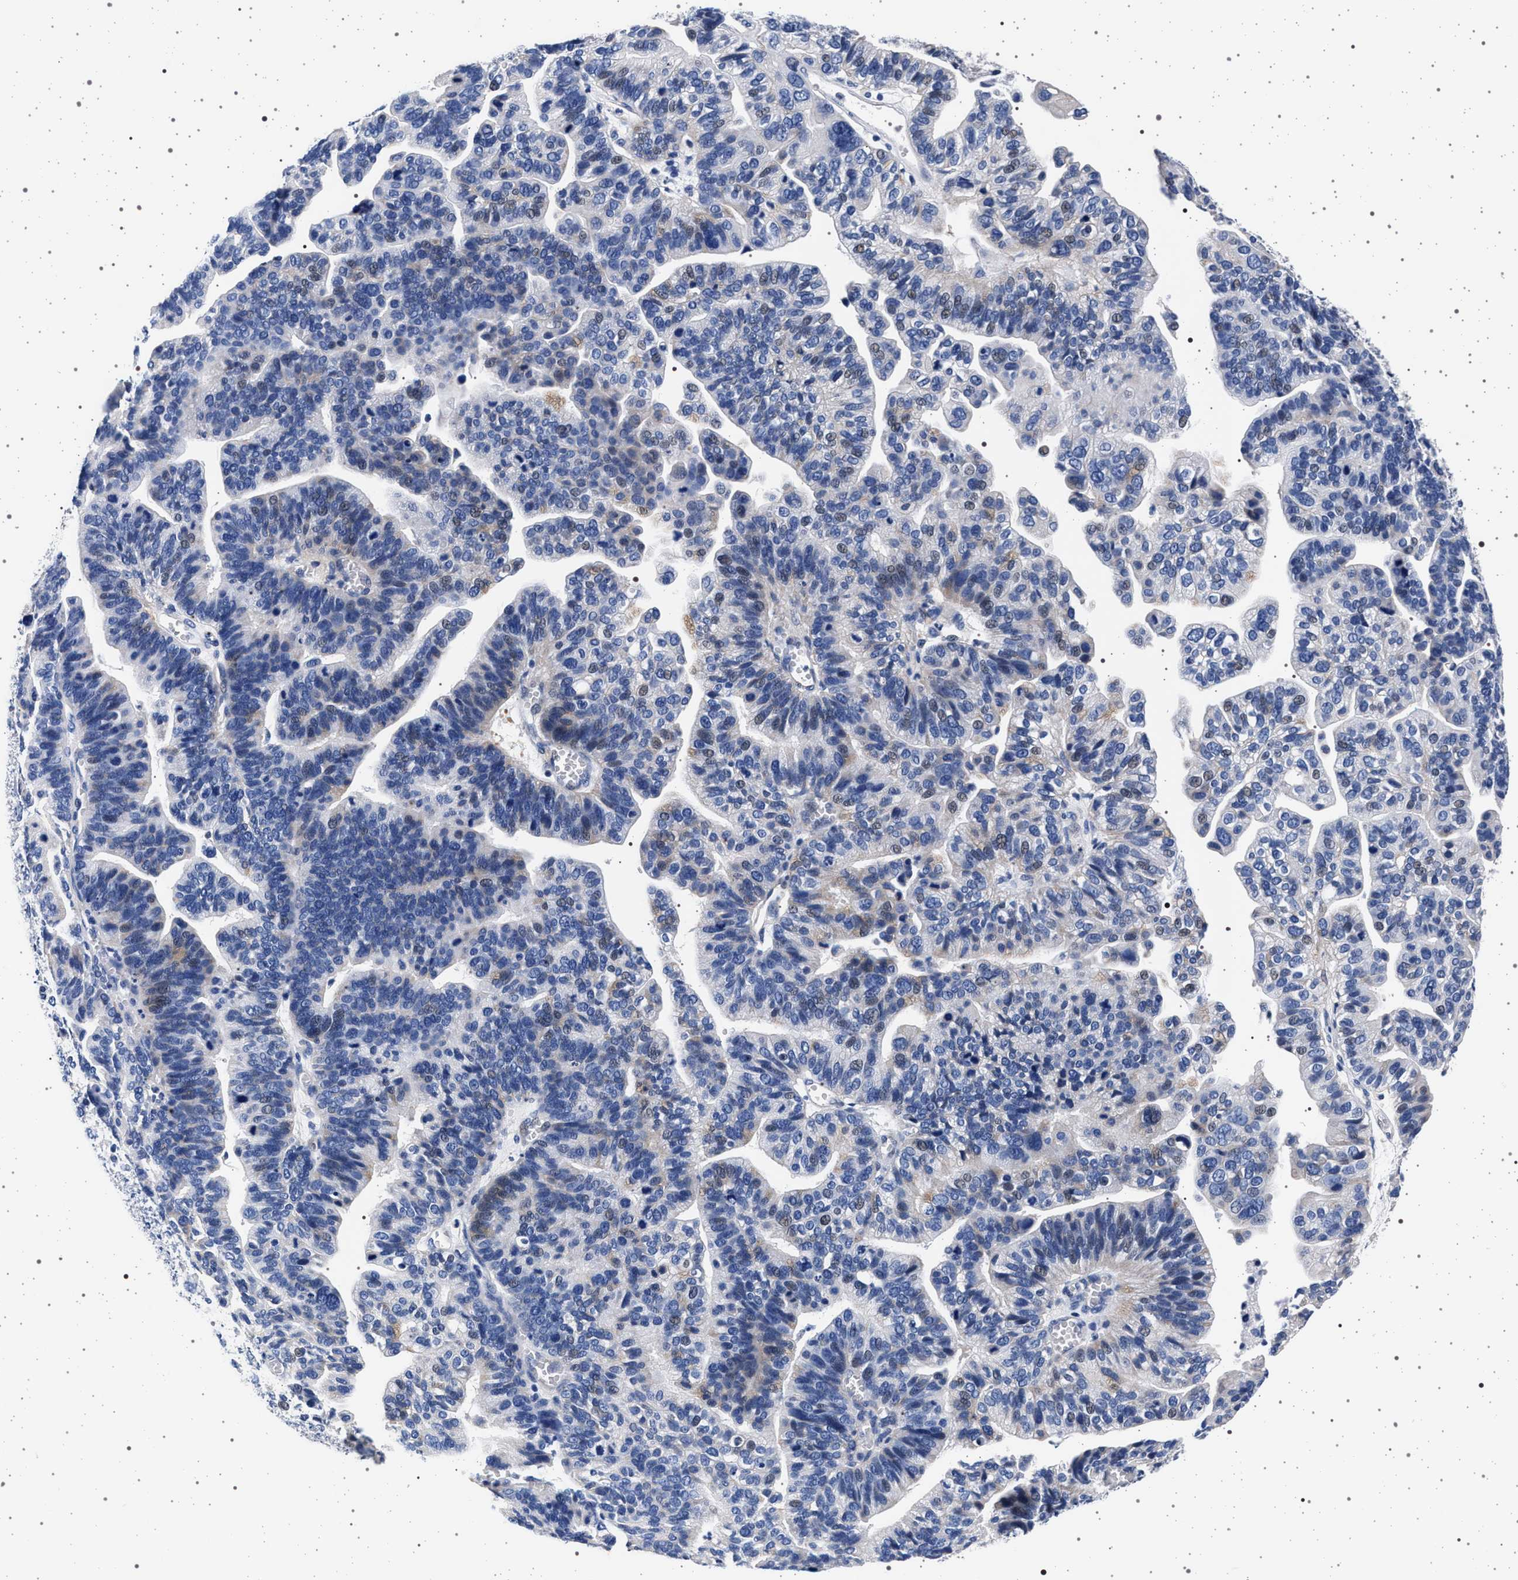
{"staining": {"intensity": "negative", "quantity": "none", "location": "none"}, "tissue": "ovarian cancer", "cell_type": "Tumor cells", "image_type": "cancer", "snomed": [{"axis": "morphology", "description": "Cystadenocarcinoma, serous, NOS"}, {"axis": "topography", "description": "Ovary"}], "caption": "A histopathology image of ovarian cancer (serous cystadenocarcinoma) stained for a protein shows no brown staining in tumor cells. (Stains: DAB (3,3'-diaminobenzidine) immunohistochemistry (IHC) with hematoxylin counter stain, Microscopy: brightfield microscopy at high magnification).", "gene": "SLC9A1", "patient": {"sex": "female", "age": 56}}